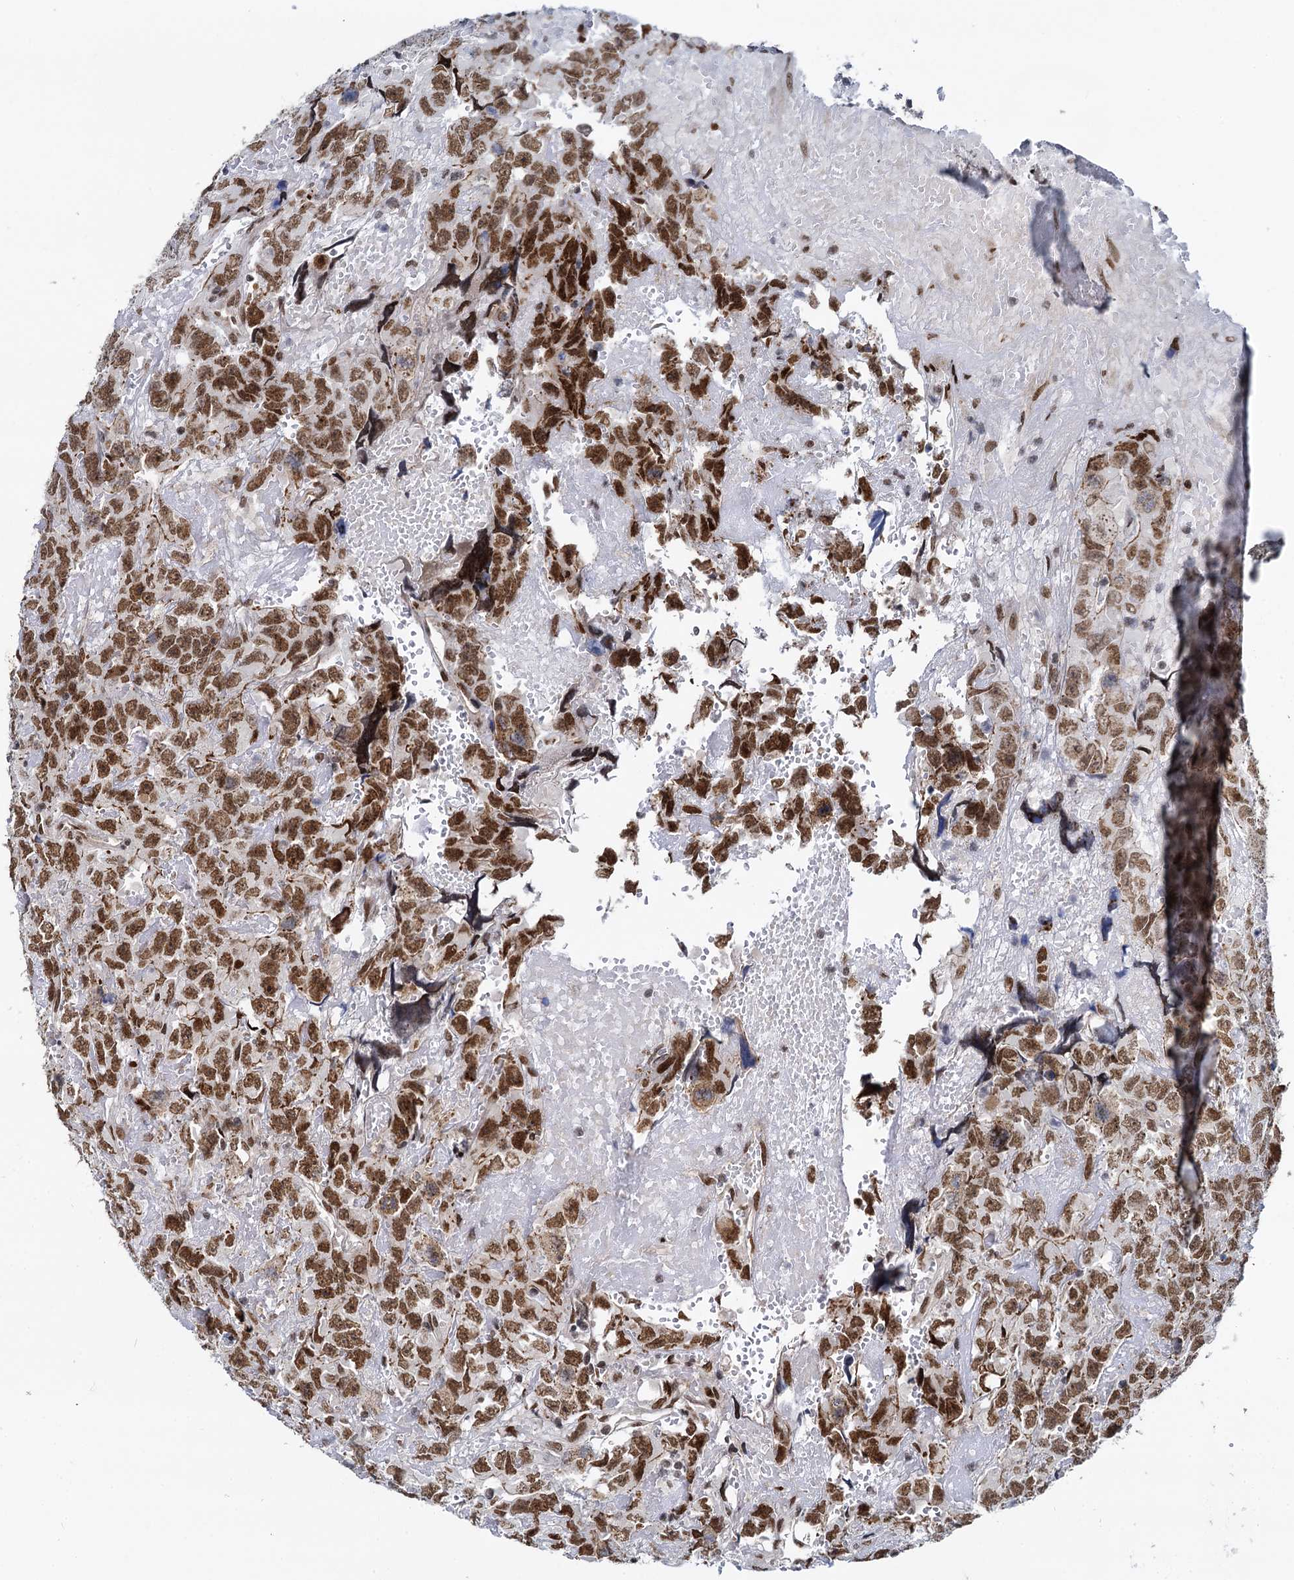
{"staining": {"intensity": "moderate", "quantity": ">75%", "location": "nuclear"}, "tissue": "testis cancer", "cell_type": "Tumor cells", "image_type": "cancer", "snomed": [{"axis": "morphology", "description": "Carcinoma, Embryonal, NOS"}, {"axis": "topography", "description": "Testis"}], "caption": "Tumor cells reveal medium levels of moderate nuclear staining in about >75% of cells in testis cancer (embryonal carcinoma).", "gene": "RUFY2", "patient": {"sex": "male", "age": 45}}